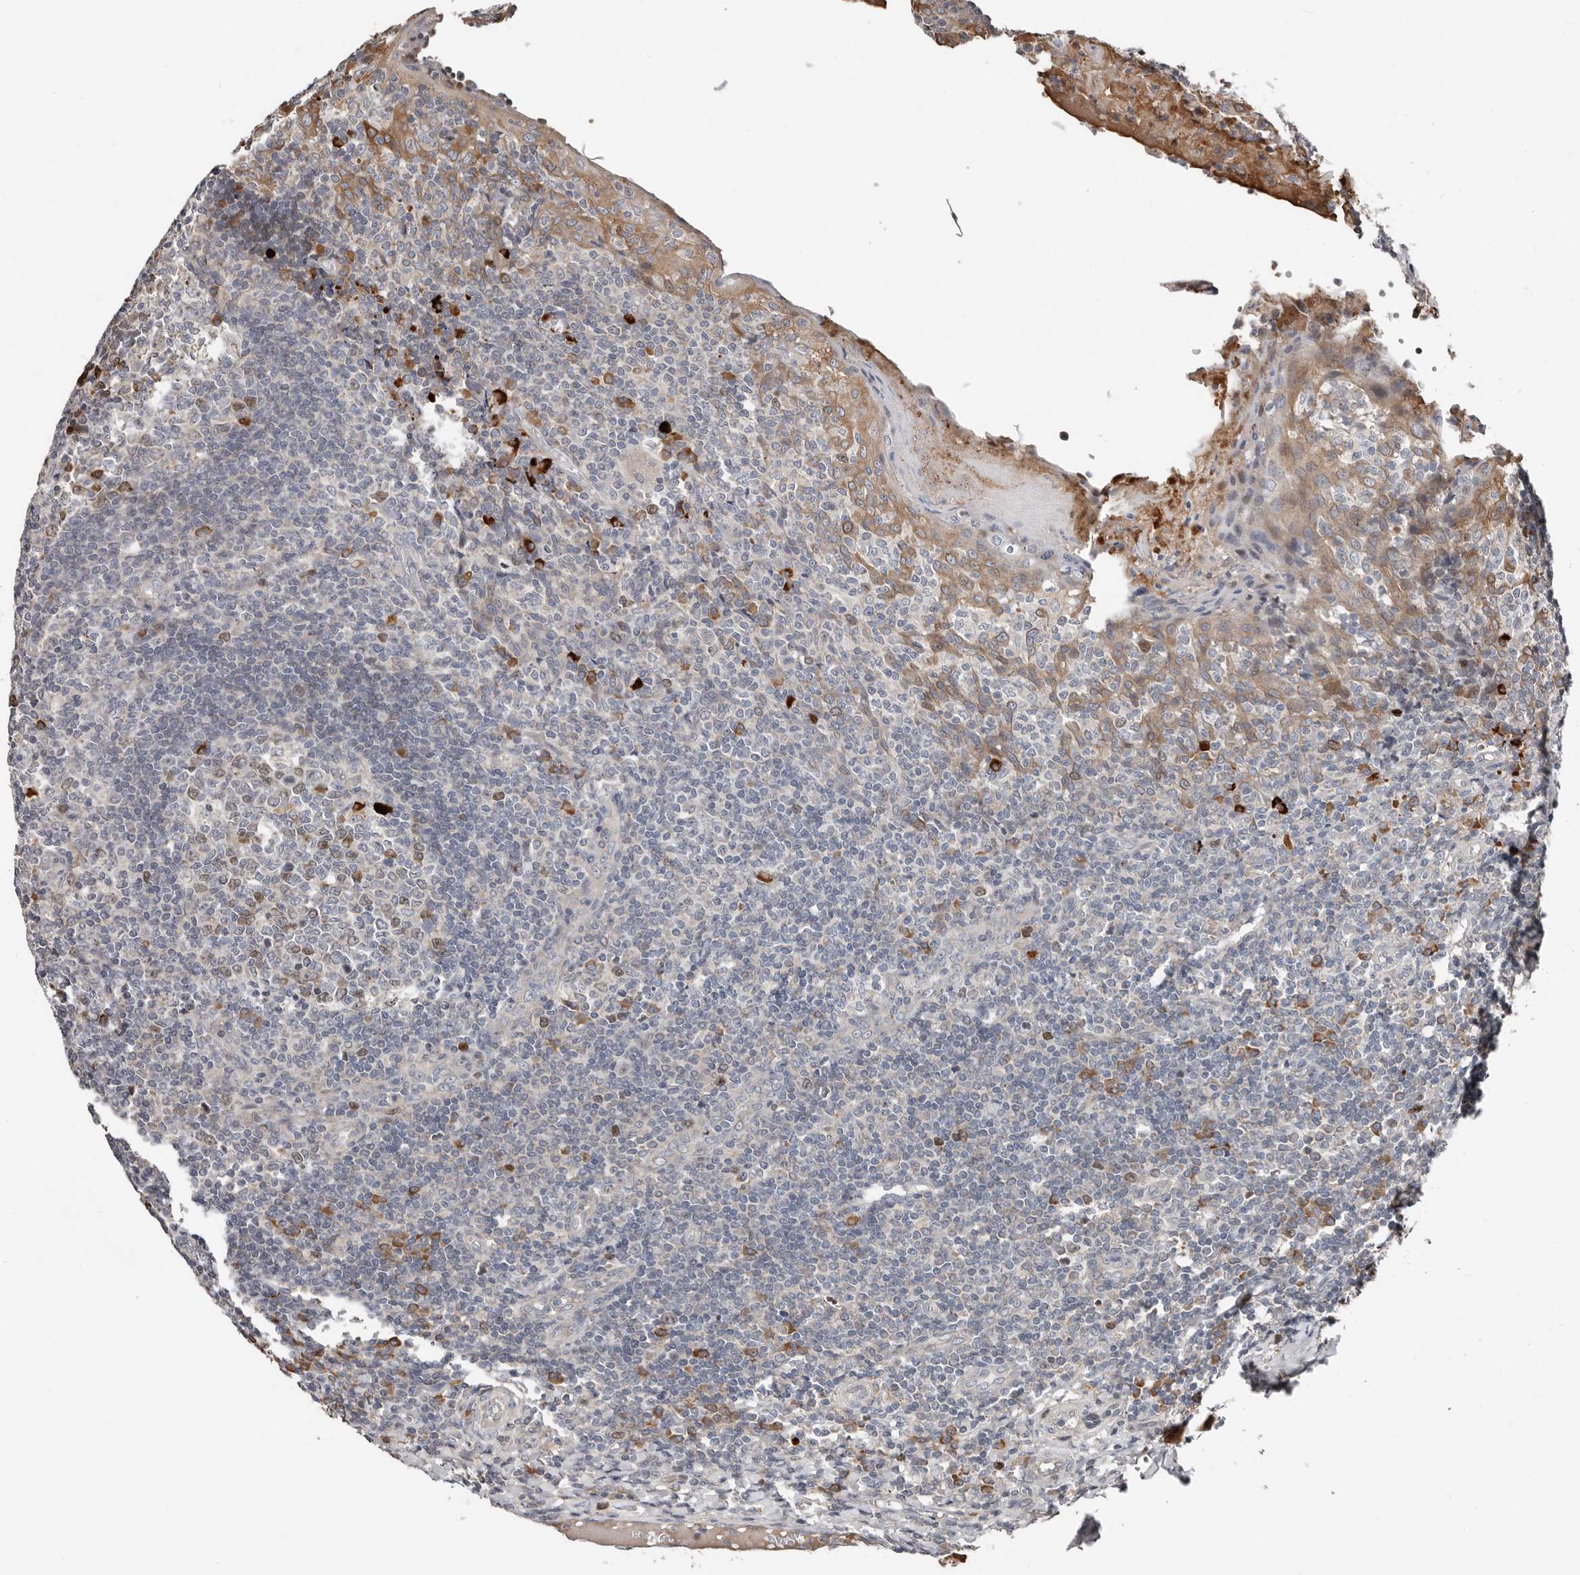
{"staining": {"intensity": "moderate", "quantity": "<25%", "location": "cytoplasmic/membranous,nuclear"}, "tissue": "tonsil", "cell_type": "Germinal center cells", "image_type": "normal", "snomed": [{"axis": "morphology", "description": "Normal tissue, NOS"}, {"axis": "topography", "description": "Tonsil"}], "caption": "Immunohistochemistry (DAB) staining of unremarkable human tonsil exhibits moderate cytoplasmic/membranous,nuclear protein positivity in about <25% of germinal center cells. (brown staining indicates protein expression, while blue staining denotes nuclei).", "gene": "SMYD4", "patient": {"sex": "female", "age": 19}}